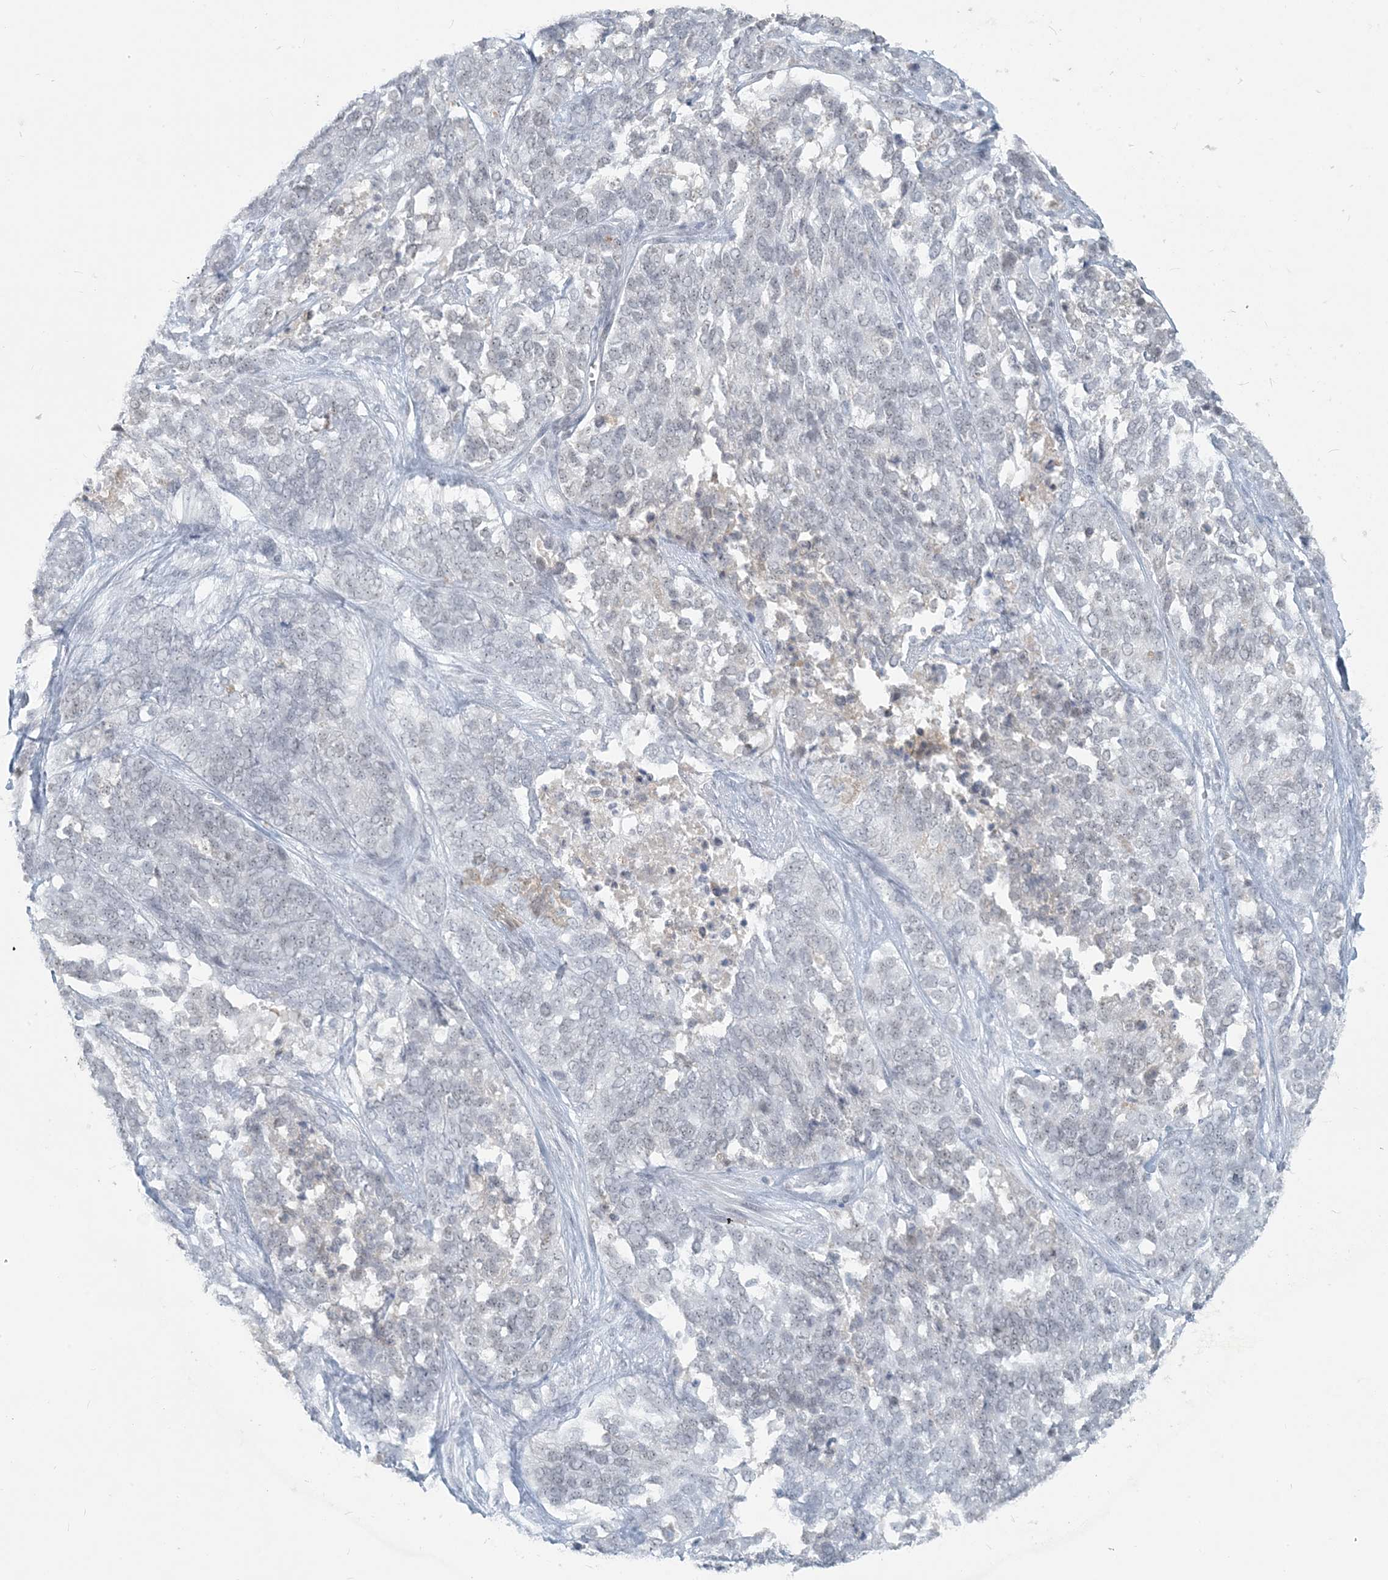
{"staining": {"intensity": "negative", "quantity": "none", "location": "none"}, "tissue": "ovarian cancer", "cell_type": "Tumor cells", "image_type": "cancer", "snomed": [{"axis": "morphology", "description": "Cystadenocarcinoma, serous, NOS"}, {"axis": "topography", "description": "Ovary"}], "caption": "Ovarian cancer (serous cystadenocarcinoma) stained for a protein using immunohistochemistry demonstrates no staining tumor cells.", "gene": "SCML1", "patient": {"sex": "female", "age": 44}}